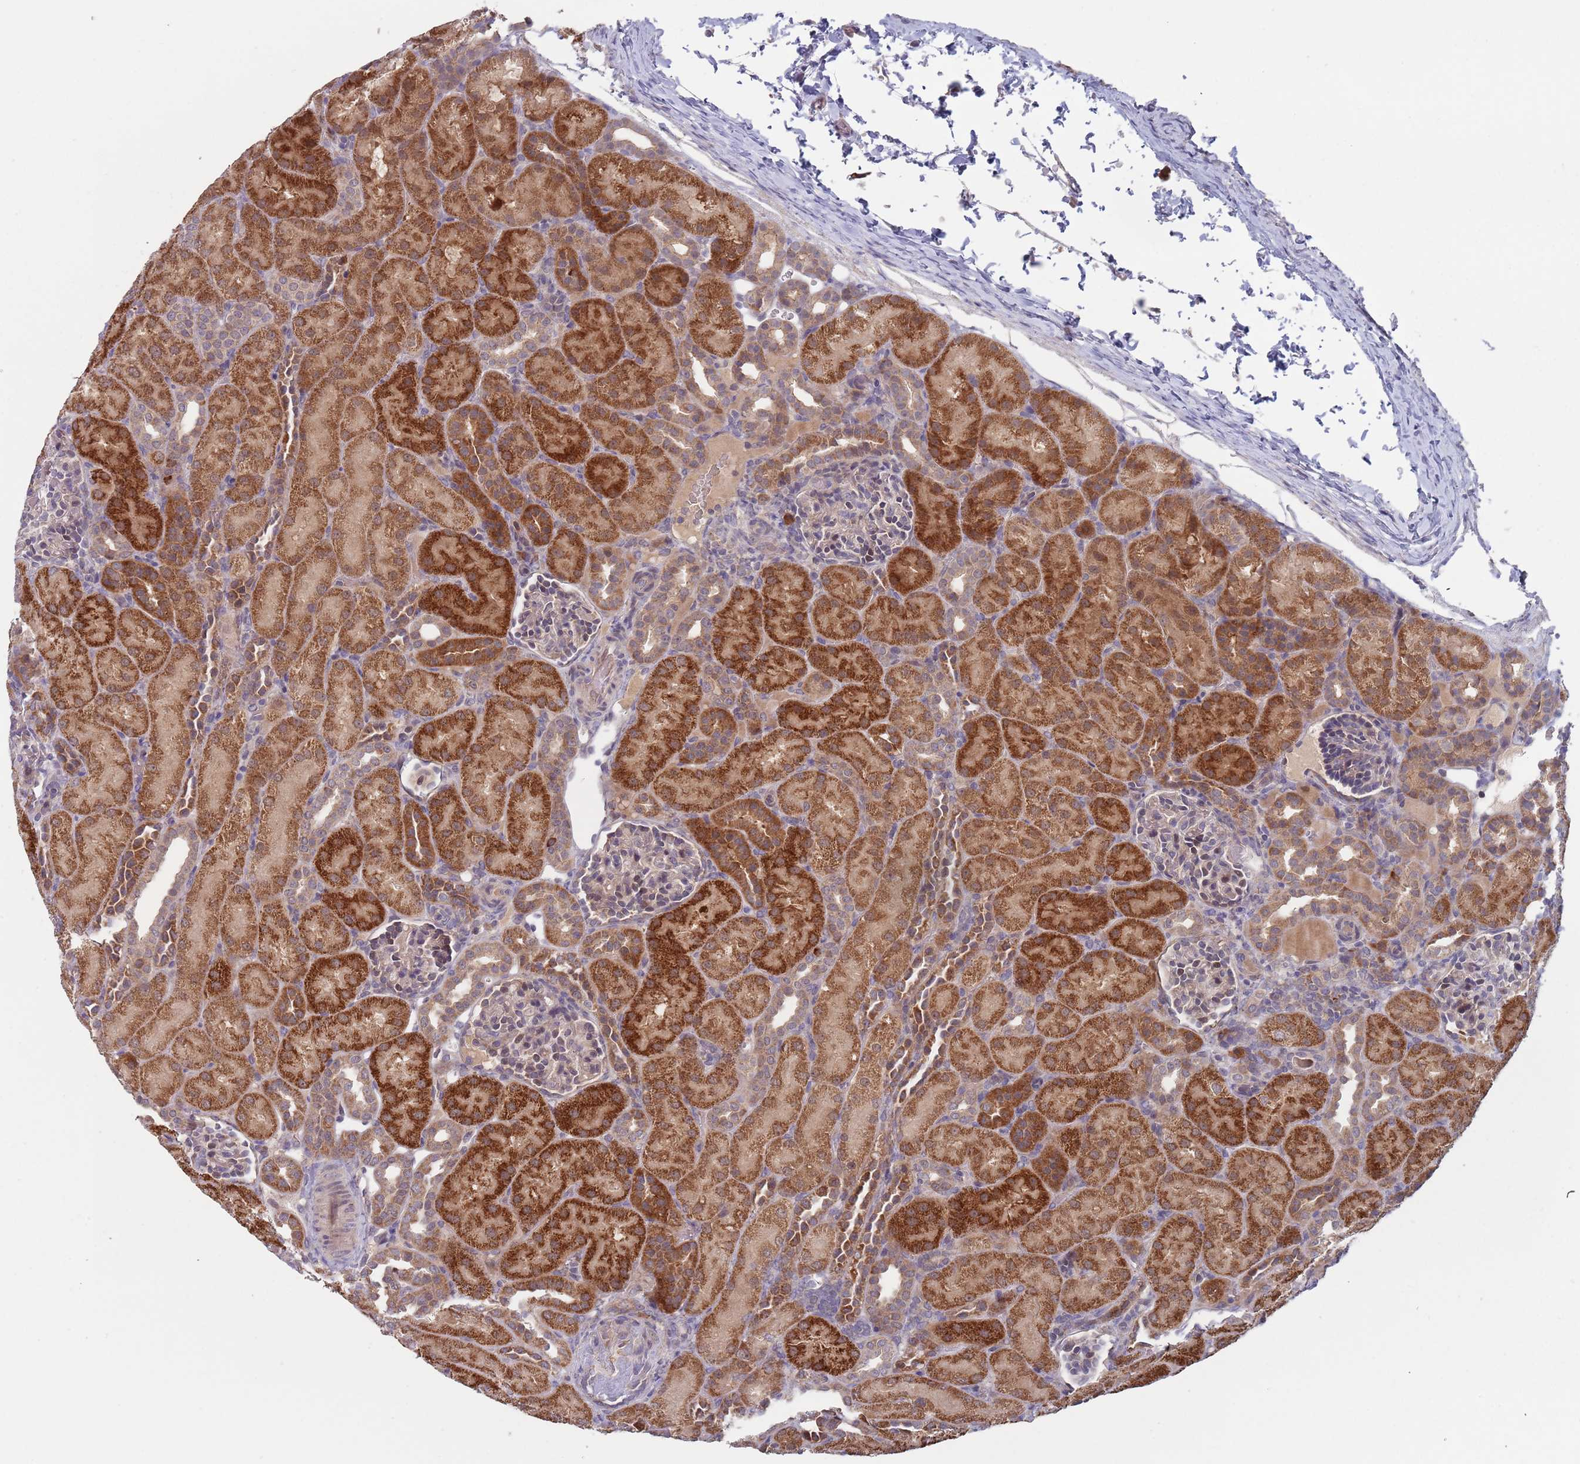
{"staining": {"intensity": "moderate", "quantity": "<25%", "location": "cytoplasmic/membranous"}, "tissue": "kidney", "cell_type": "Cells in glomeruli", "image_type": "normal", "snomed": [{"axis": "morphology", "description": "Normal tissue, NOS"}, {"axis": "topography", "description": "Kidney"}], "caption": "Immunohistochemical staining of benign human kidney shows moderate cytoplasmic/membranous protein staining in about <25% of cells in glomeruli. (Stains: DAB (3,3'-diaminobenzidine) in brown, nuclei in blue, Microscopy: brightfield microscopy at high magnification).", "gene": "ZNF140", "patient": {"sex": "male", "age": 1}}